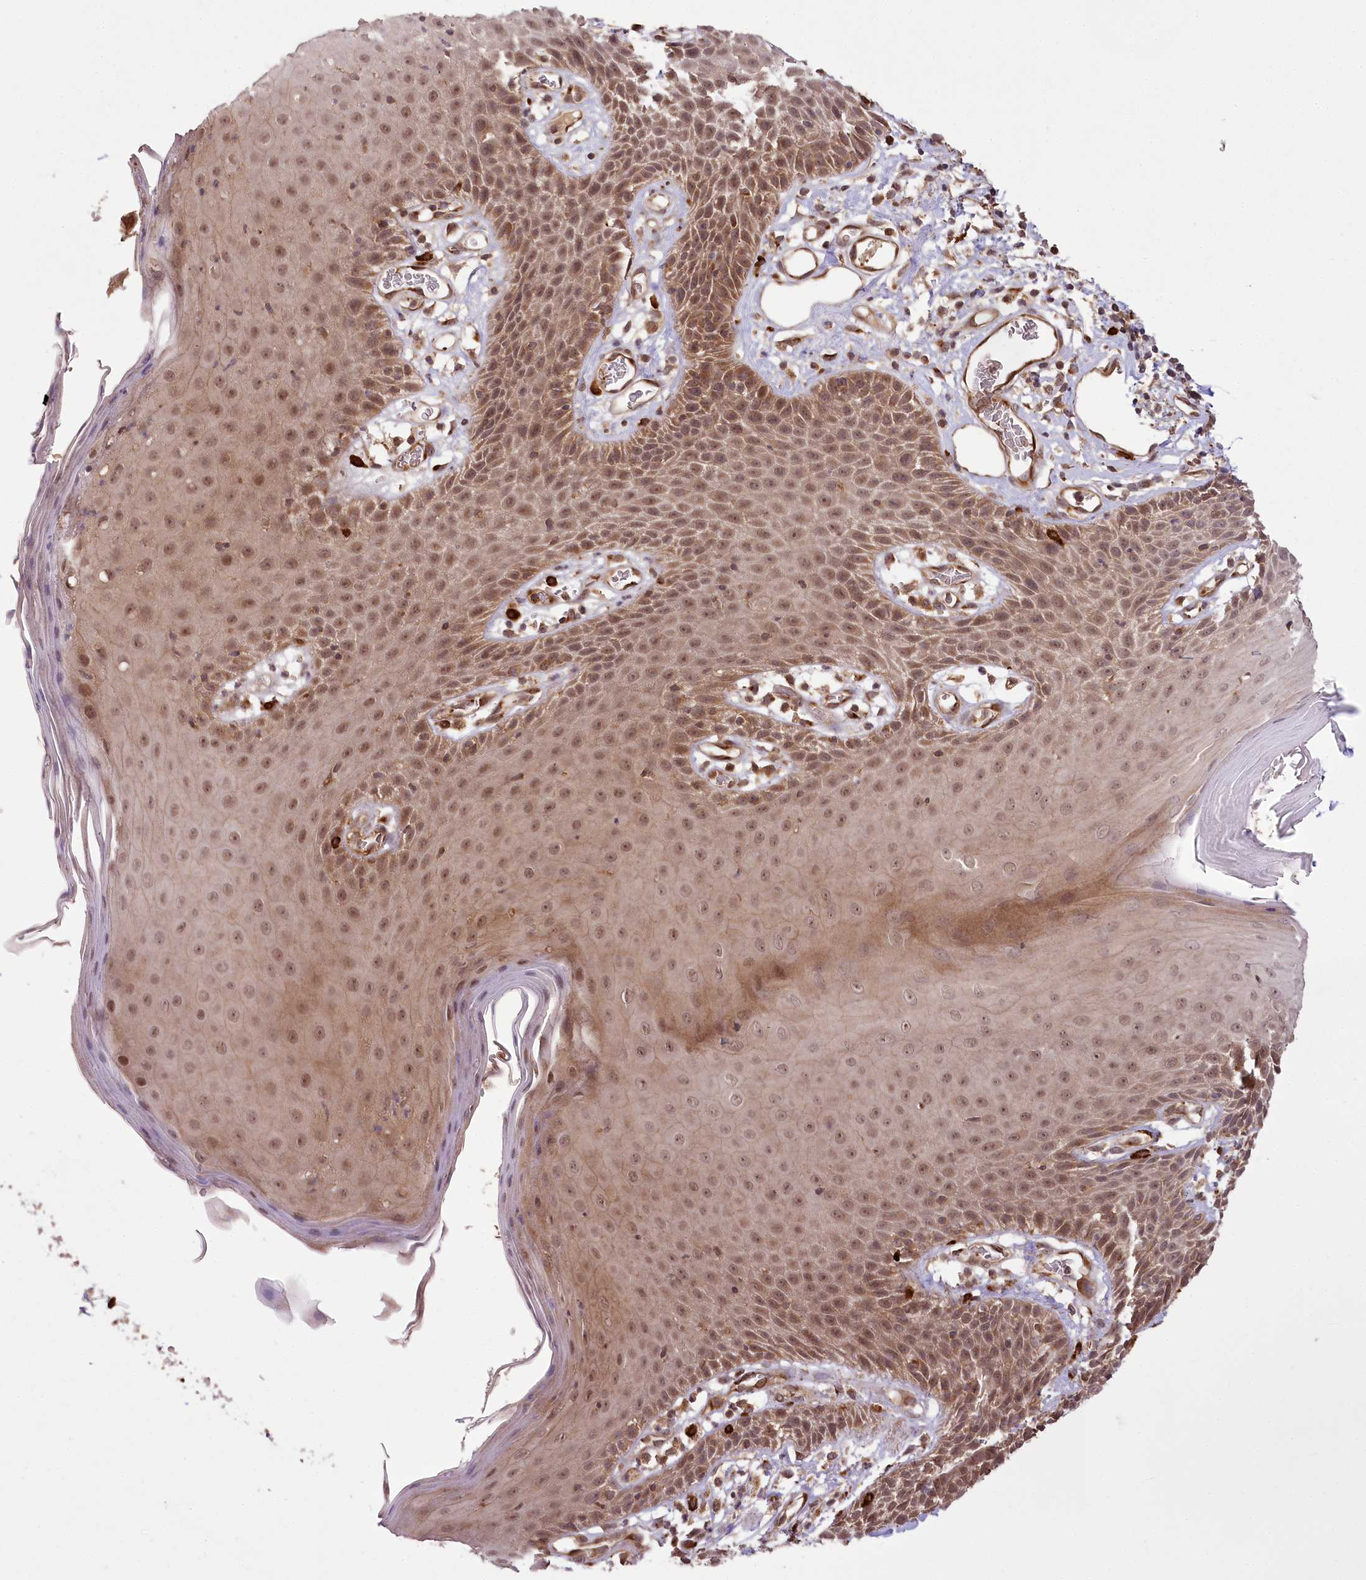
{"staining": {"intensity": "strong", "quantity": "25%-75%", "location": "cytoplasmic/membranous,nuclear"}, "tissue": "skin", "cell_type": "Epidermal cells", "image_type": "normal", "snomed": [{"axis": "morphology", "description": "Normal tissue, NOS"}, {"axis": "topography", "description": "Vulva"}], "caption": "The image exhibits a brown stain indicating the presence of a protein in the cytoplasmic/membranous,nuclear of epidermal cells in skin.", "gene": "CARD19", "patient": {"sex": "female", "age": 68}}